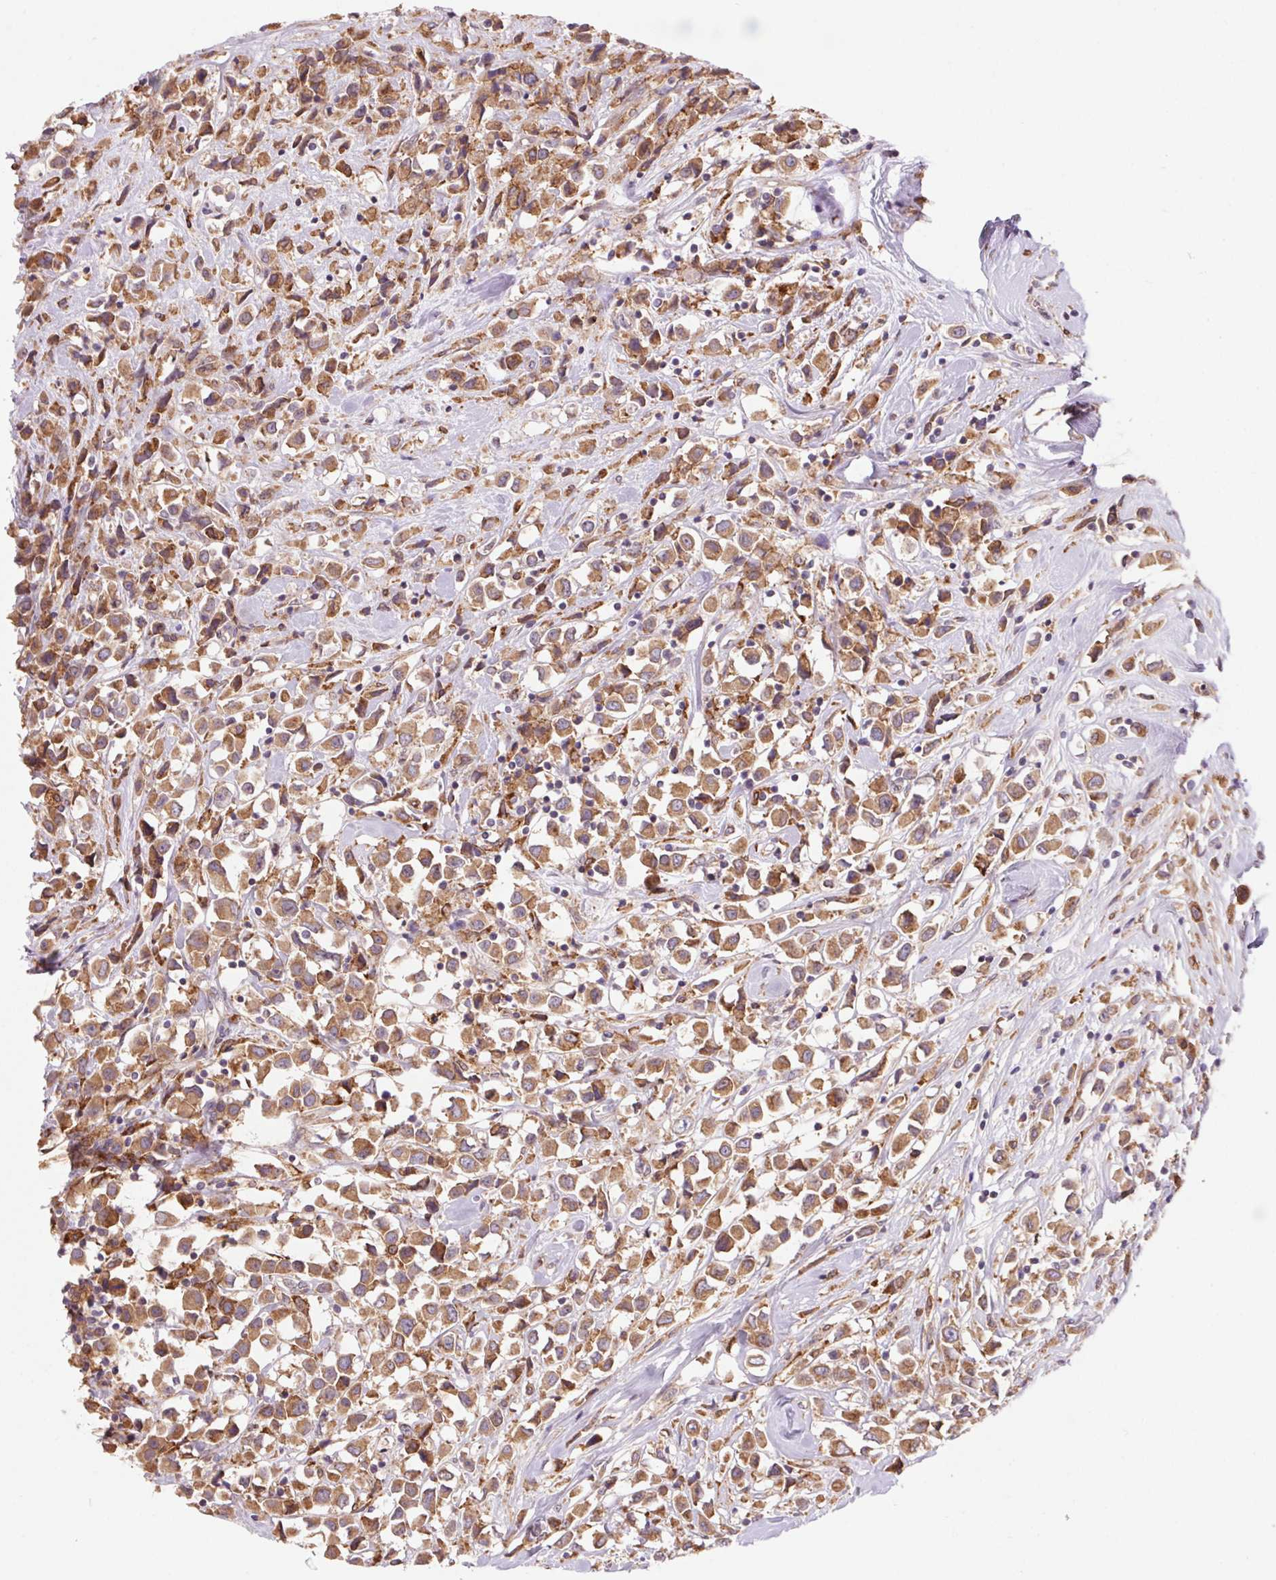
{"staining": {"intensity": "moderate", "quantity": ">75%", "location": "cytoplasmic/membranous"}, "tissue": "breast cancer", "cell_type": "Tumor cells", "image_type": "cancer", "snomed": [{"axis": "morphology", "description": "Duct carcinoma"}, {"axis": "topography", "description": "Breast"}], "caption": "Approximately >75% of tumor cells in human breast cancer (invasive ductal carcinoma) demonstrate moderate cytoplasmic/membranous protein expression as visualized by brown immunohistochemical staining.", "gene": "KLHL20", "patient": {"sex": "female", "age": 61}}